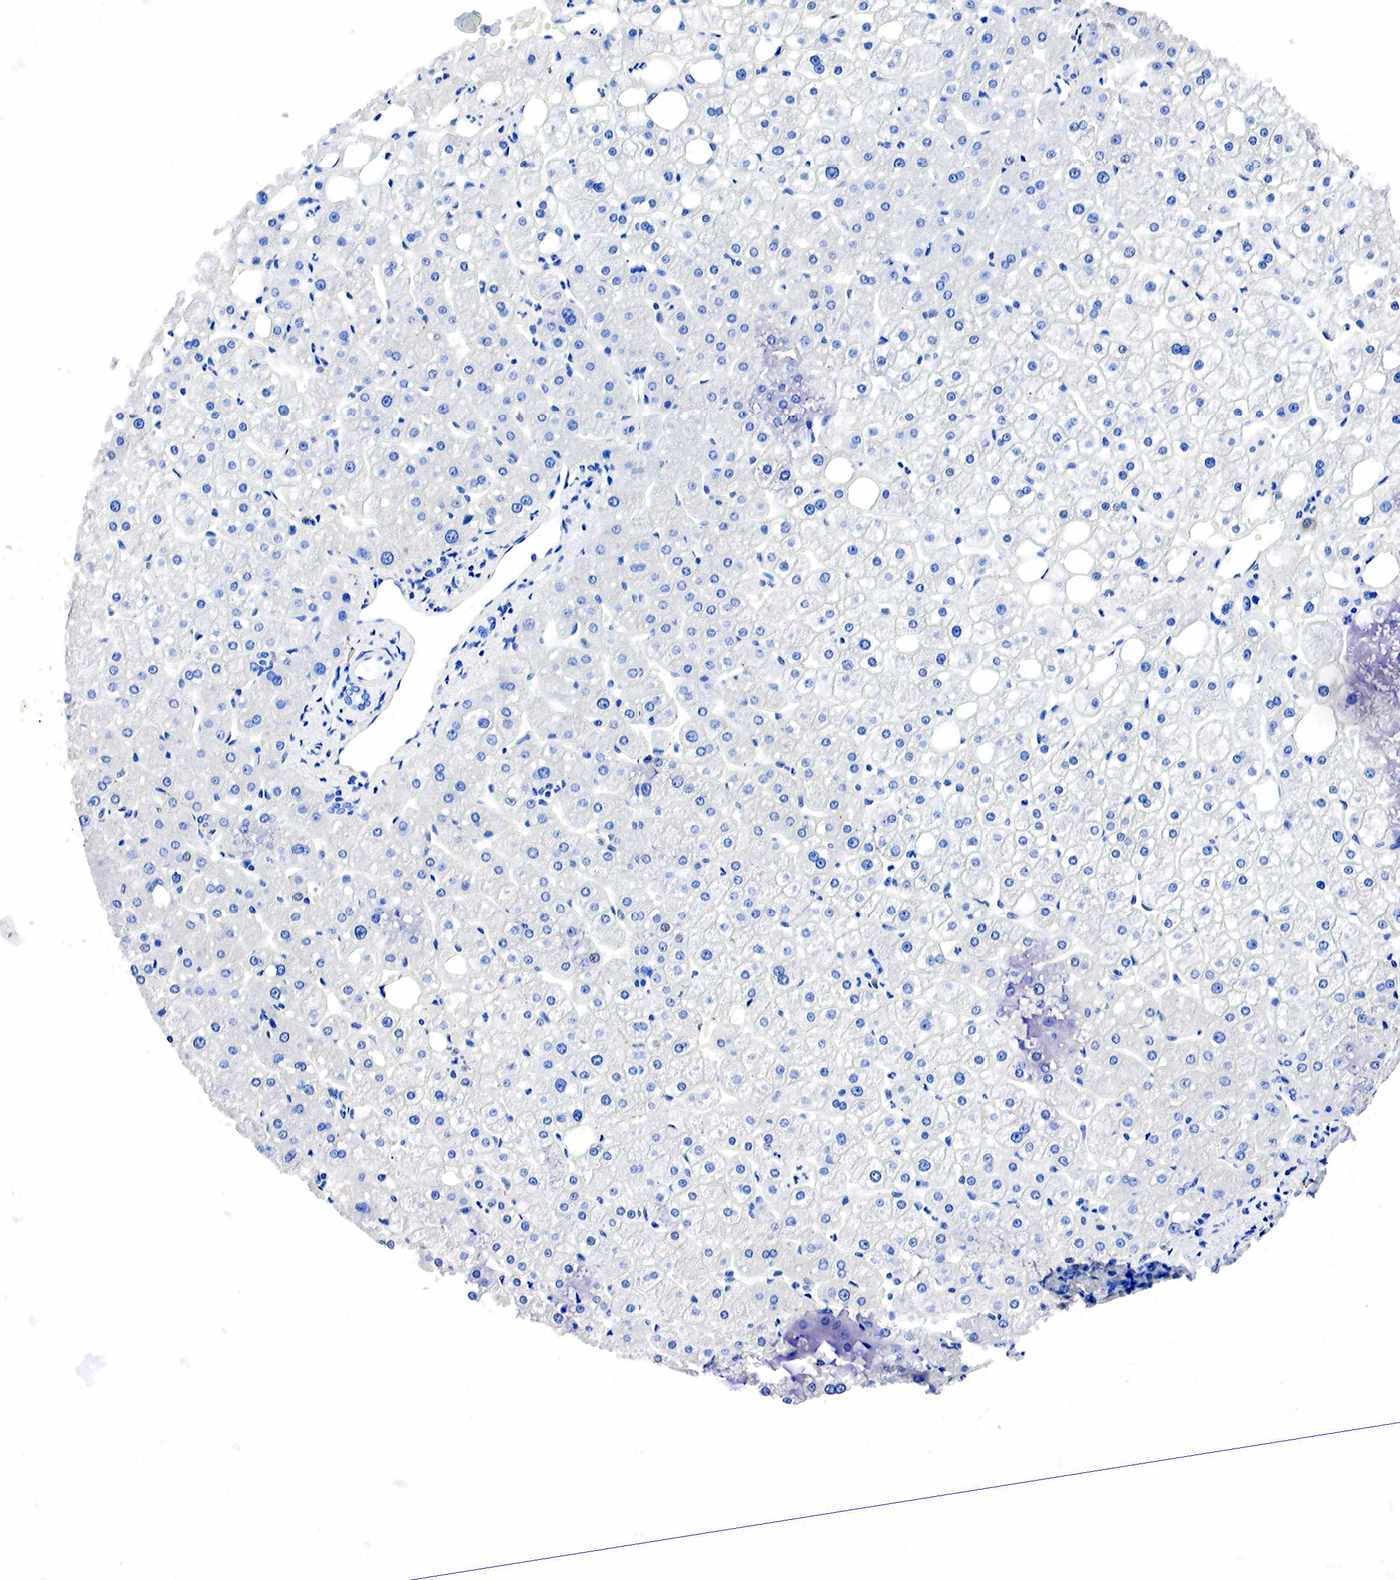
{"staining": {"intensity": "negative", "quantity": "none", "location": "none"}, "tissue": "liver", "cell_type": "Cholangiocytes", "image_type": "normal", "snomed": [{"axis": "morphology", "description": "Normal tissue, NOS"}, {"axis": "topography", "description": "Liver"}], "caption": "An image of liver stained for a protein demonstrates no brown staining in cholangiocytes. Brightfield microscopy of immunohistochemistry (IHC) stained with DAB (brown) and hematoxylin (blue), captured at high magnification.", "gene": "SST", "patient": {"sex": "male", "age": 35}}